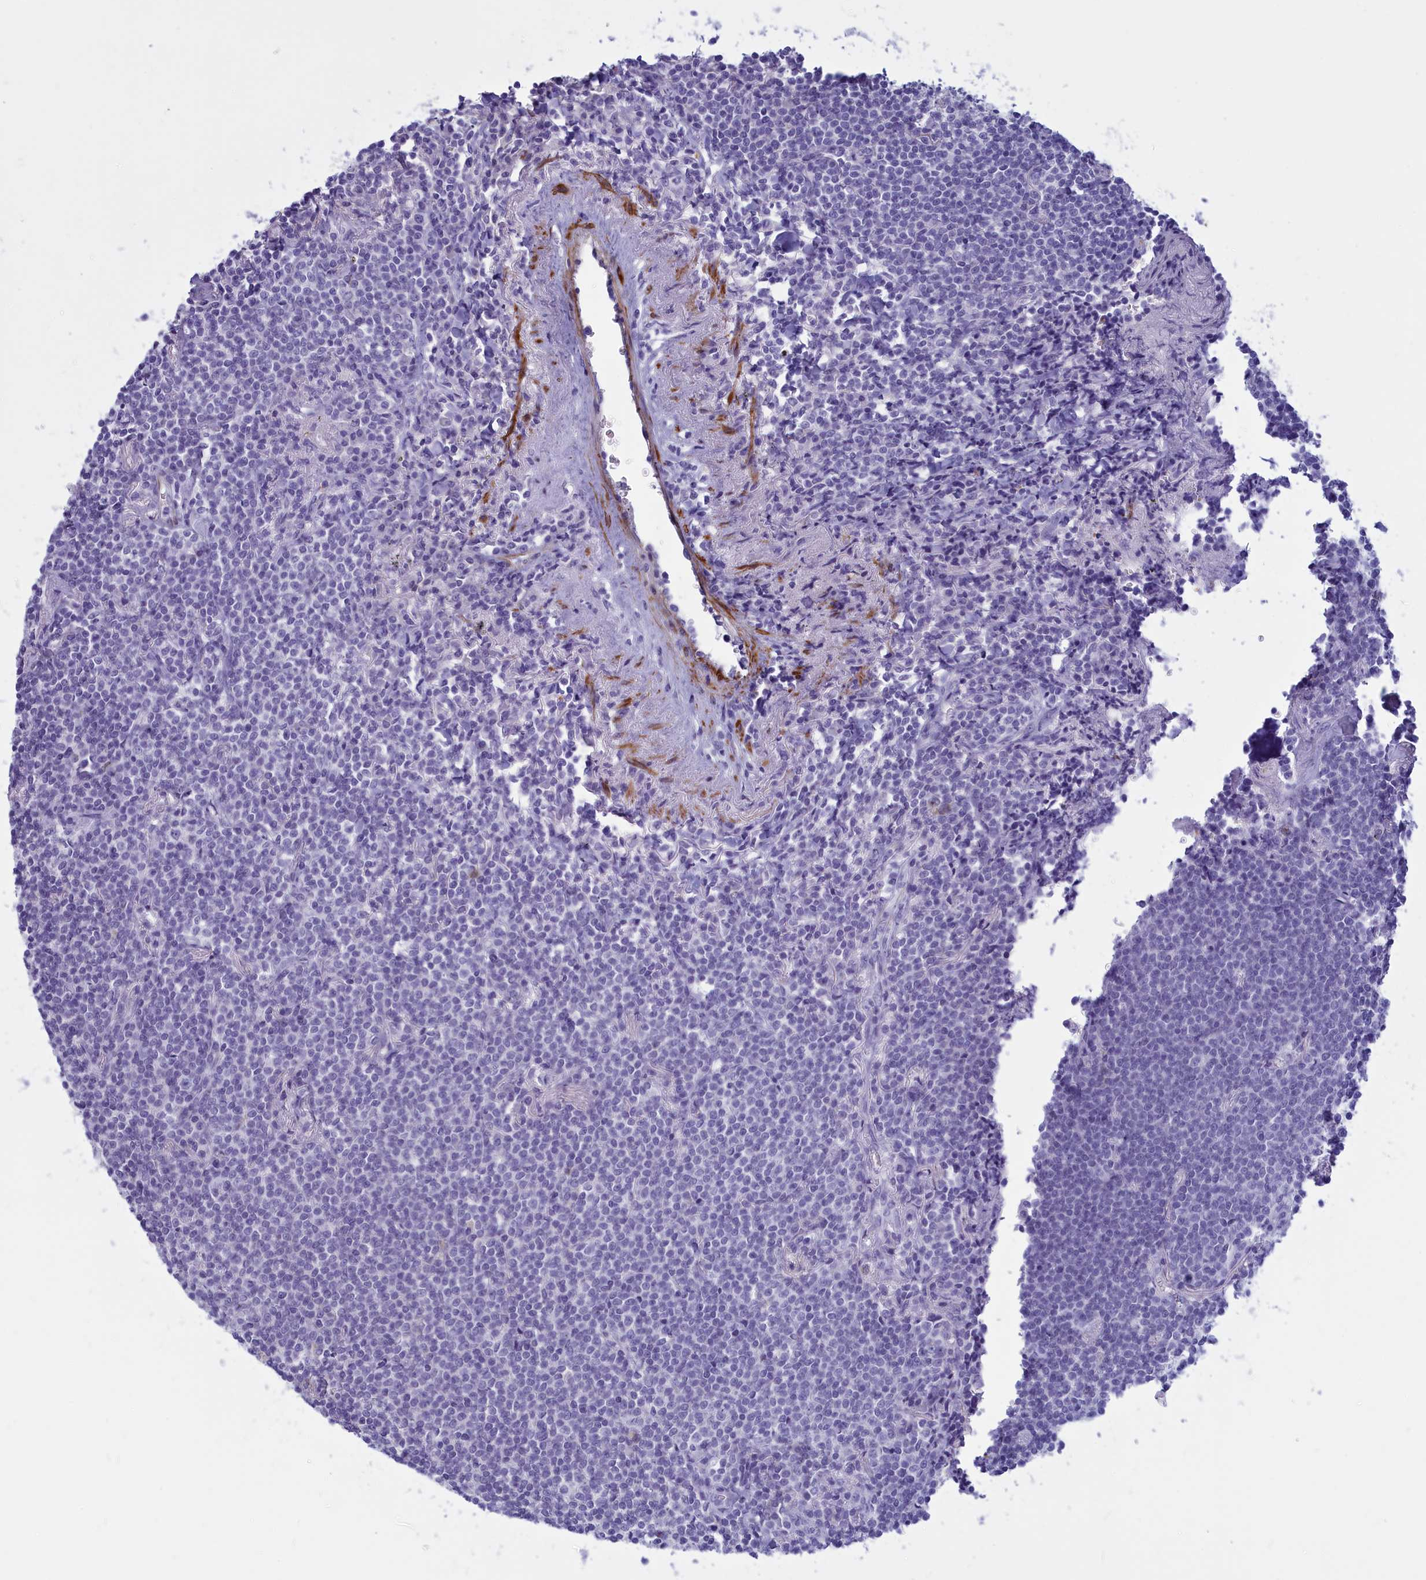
{"staining": {"intensity": "negative", "quantity": "none", "location": "none"}, "tissue": "lymphoma", "cell_type": "Tumor cells", "image_type": "cancer", "snomed": [{"axis": "morphology", "description": "Malignant lymphoma, non-Hodgkin's type, Low grade"}, {"axis": "topography", "description": "Lung"}], "caption": "This is an immunohistochemistry photomicrograph of human malignant lymphoma, non-Hodgkin's type (low-grade). There is no positivity in tumor cells.", "gene": "GAPDHS", "patient": {"sex": "female", "age": 71}}